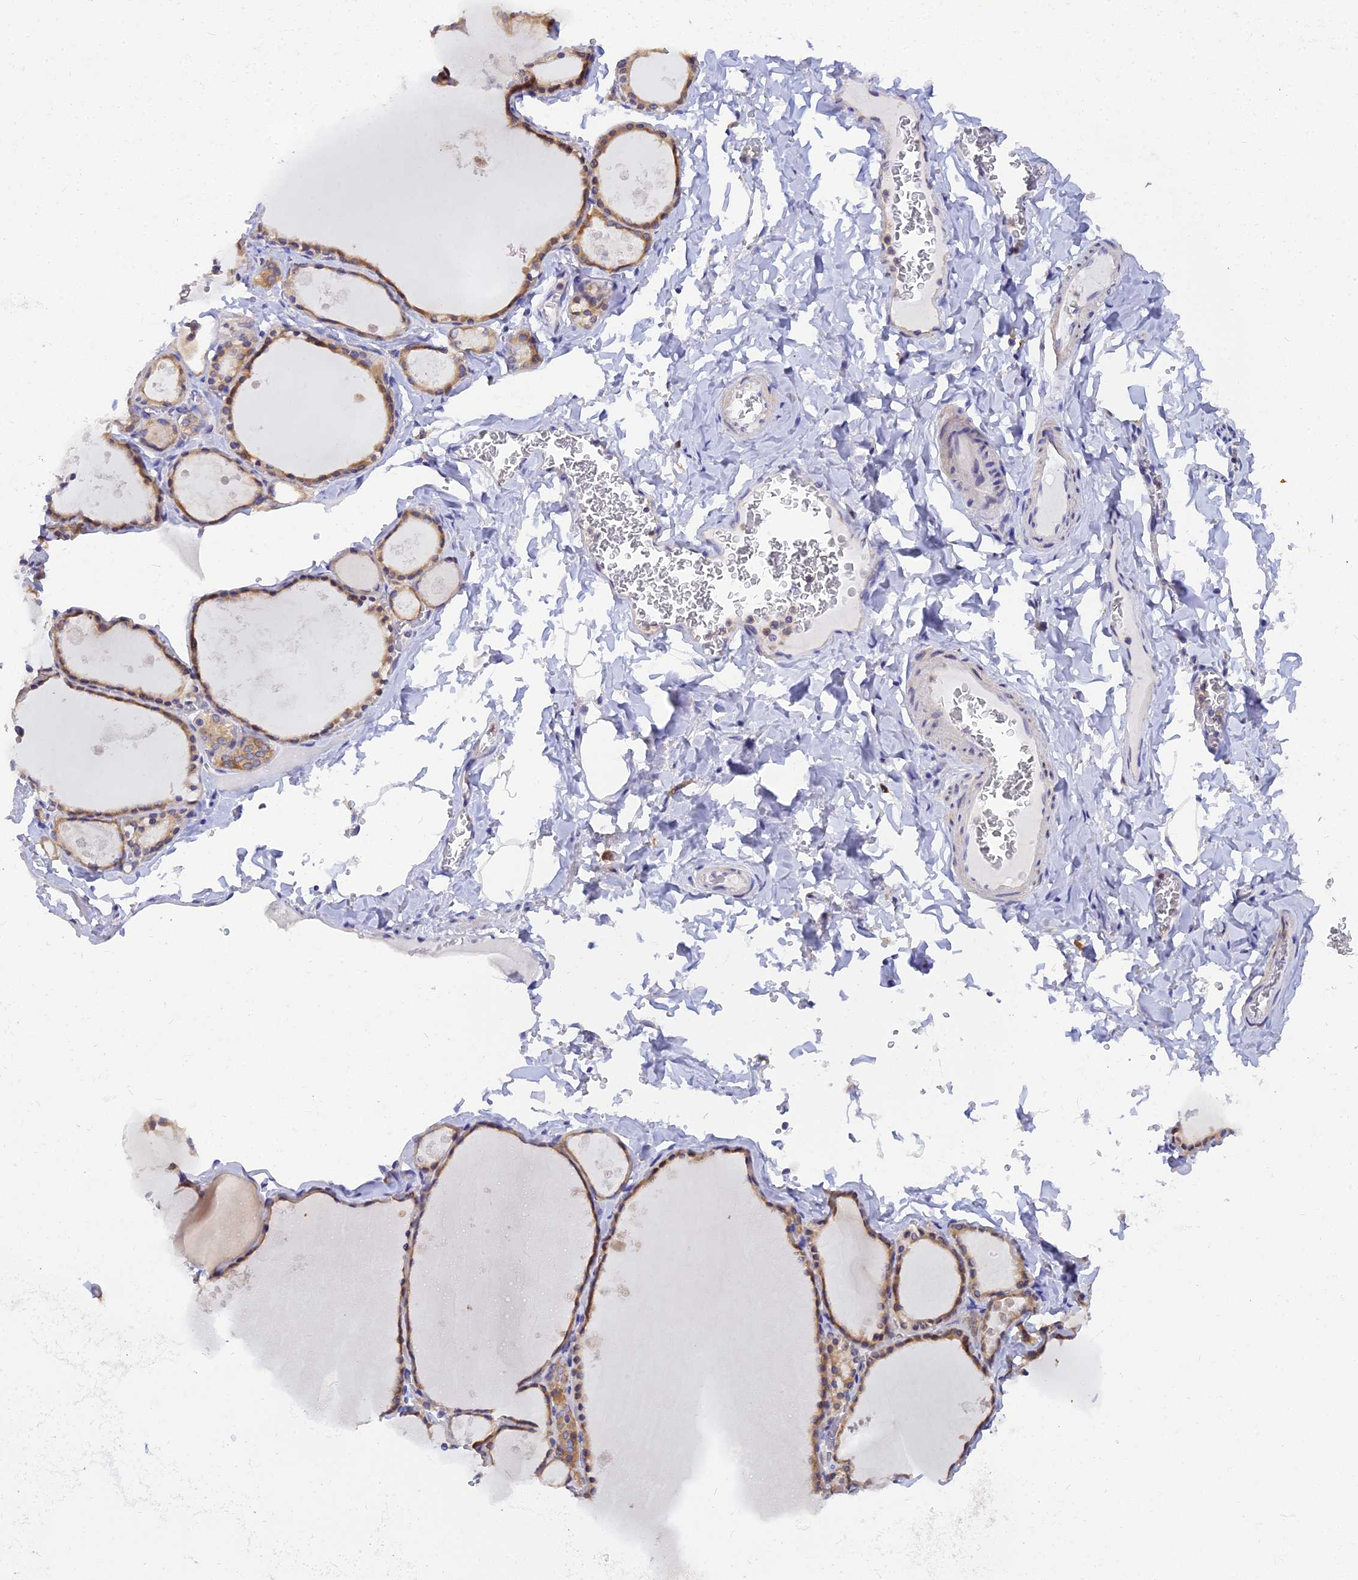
{"staining": {"intensity": "moderate", "quantity": ">75%", "location": "cytoplasmic/membranous"}, "tissue": "thyroid gland", "cell_type": "Glandular cells", "image_type": "normal", "snomed": [{"axis": "morphology", "description": "Normal tissue, NOS"}, {"axis": "topography", "description": "Thyroid gland"}], "caption": "Protein staining by immunohistochemistry reveals moderate cytoplasmic/membranous positivity in approximately >75% of glandular cells in normal thyroid gland.", "gene": "ARL8A", "patient": {"sex": "male", "age": 56}}